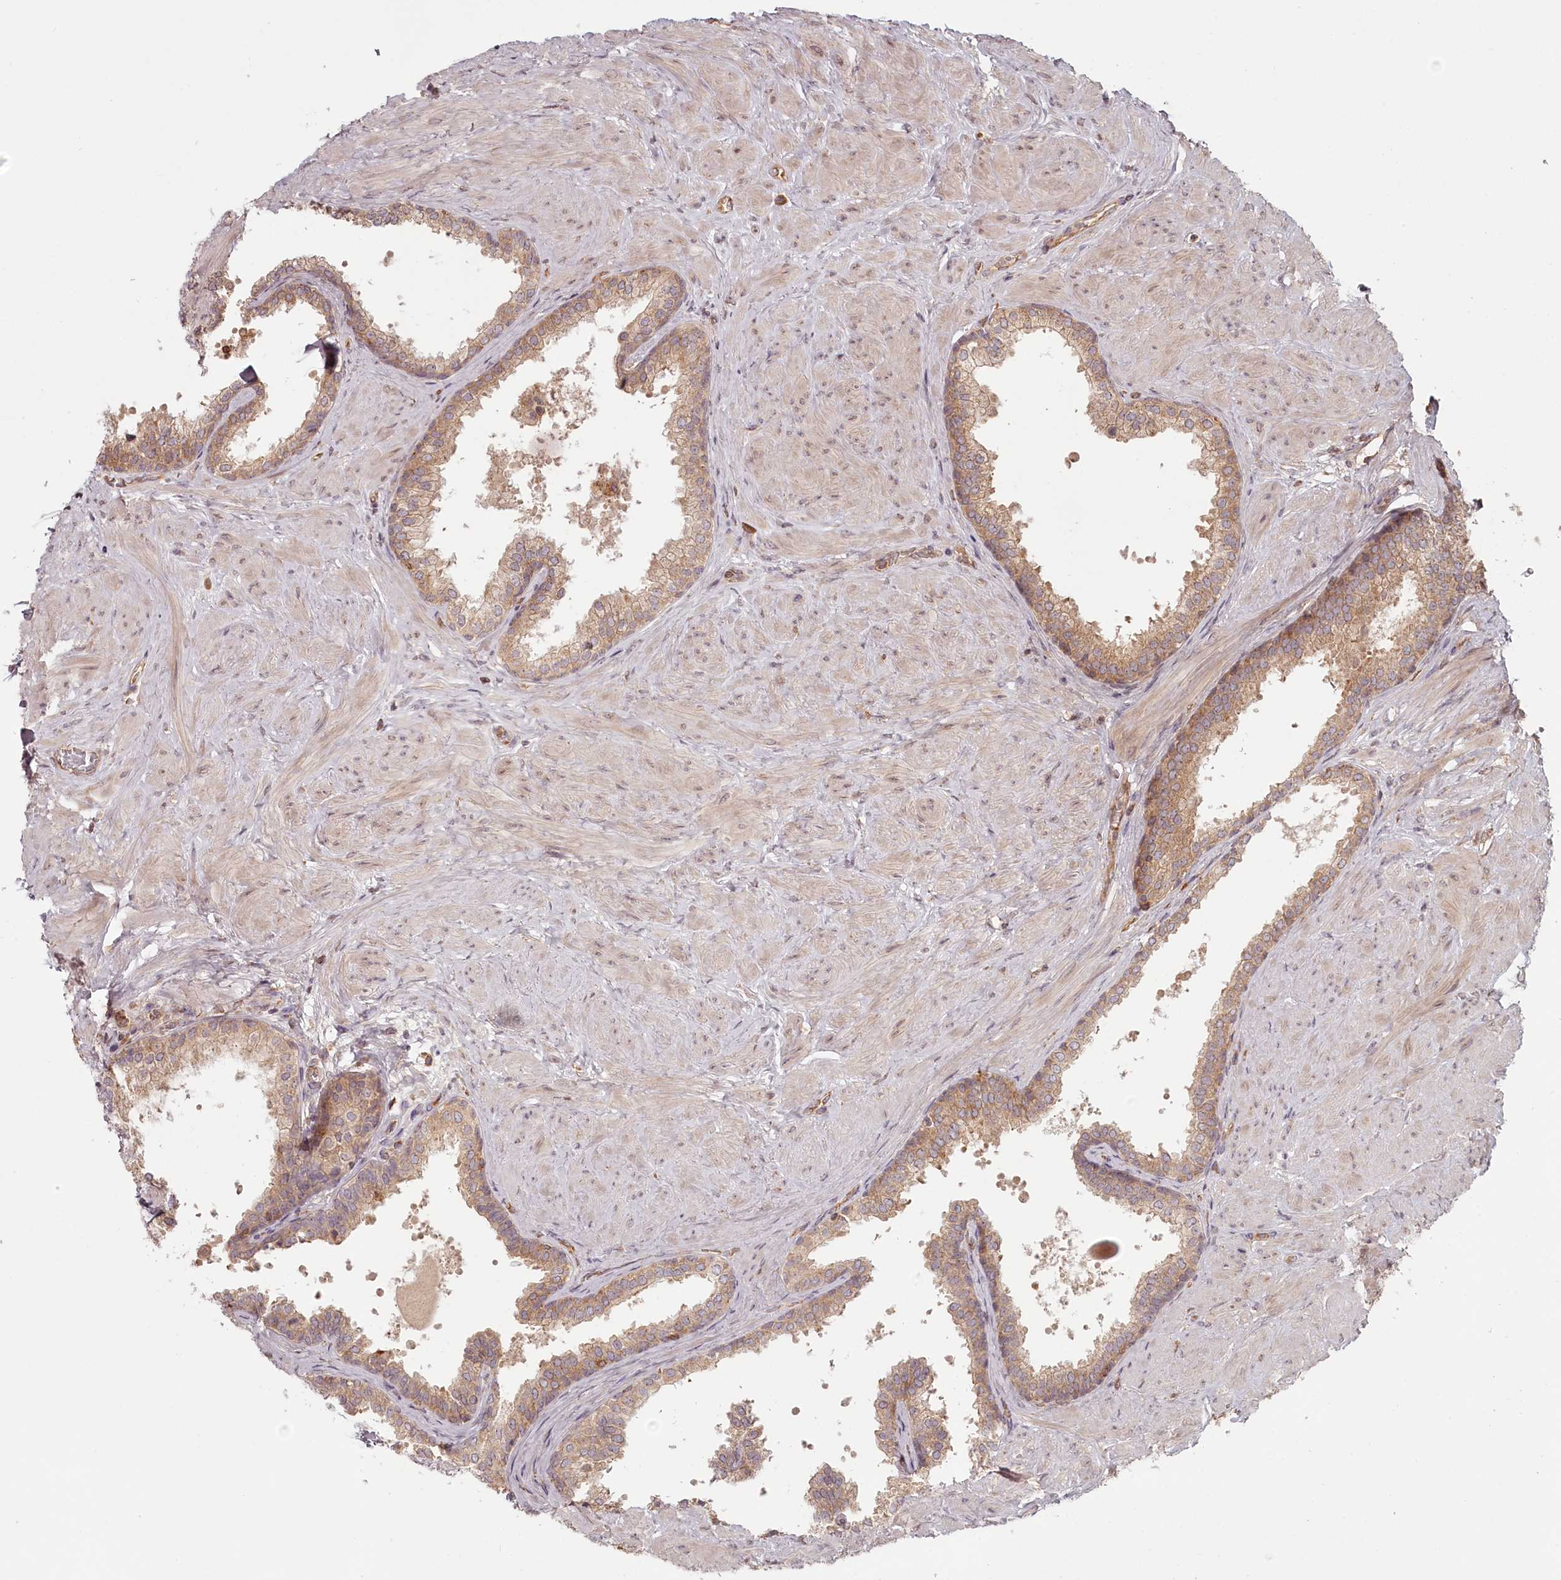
{"staining": {"intensity": "moderate", "quantity": ">75%", "location": "cytoplasmic/membranous"}, "tissue": "prostate", "cell_type": "Glandular cells", "image_type": "normal", "snomed": [{"axis": "morphology", "description": "Normal tissue, NOS"}, {"axis": "topography", "description": "Prostate"}], "caption": "Immunohistochemical staining of normal human prostate reveals moderate cytoplasmic/membranous protein positivity in about >75% of glandular cells.", "gene": "TMIE", "patient": {"sex": "male", "age": 48}}